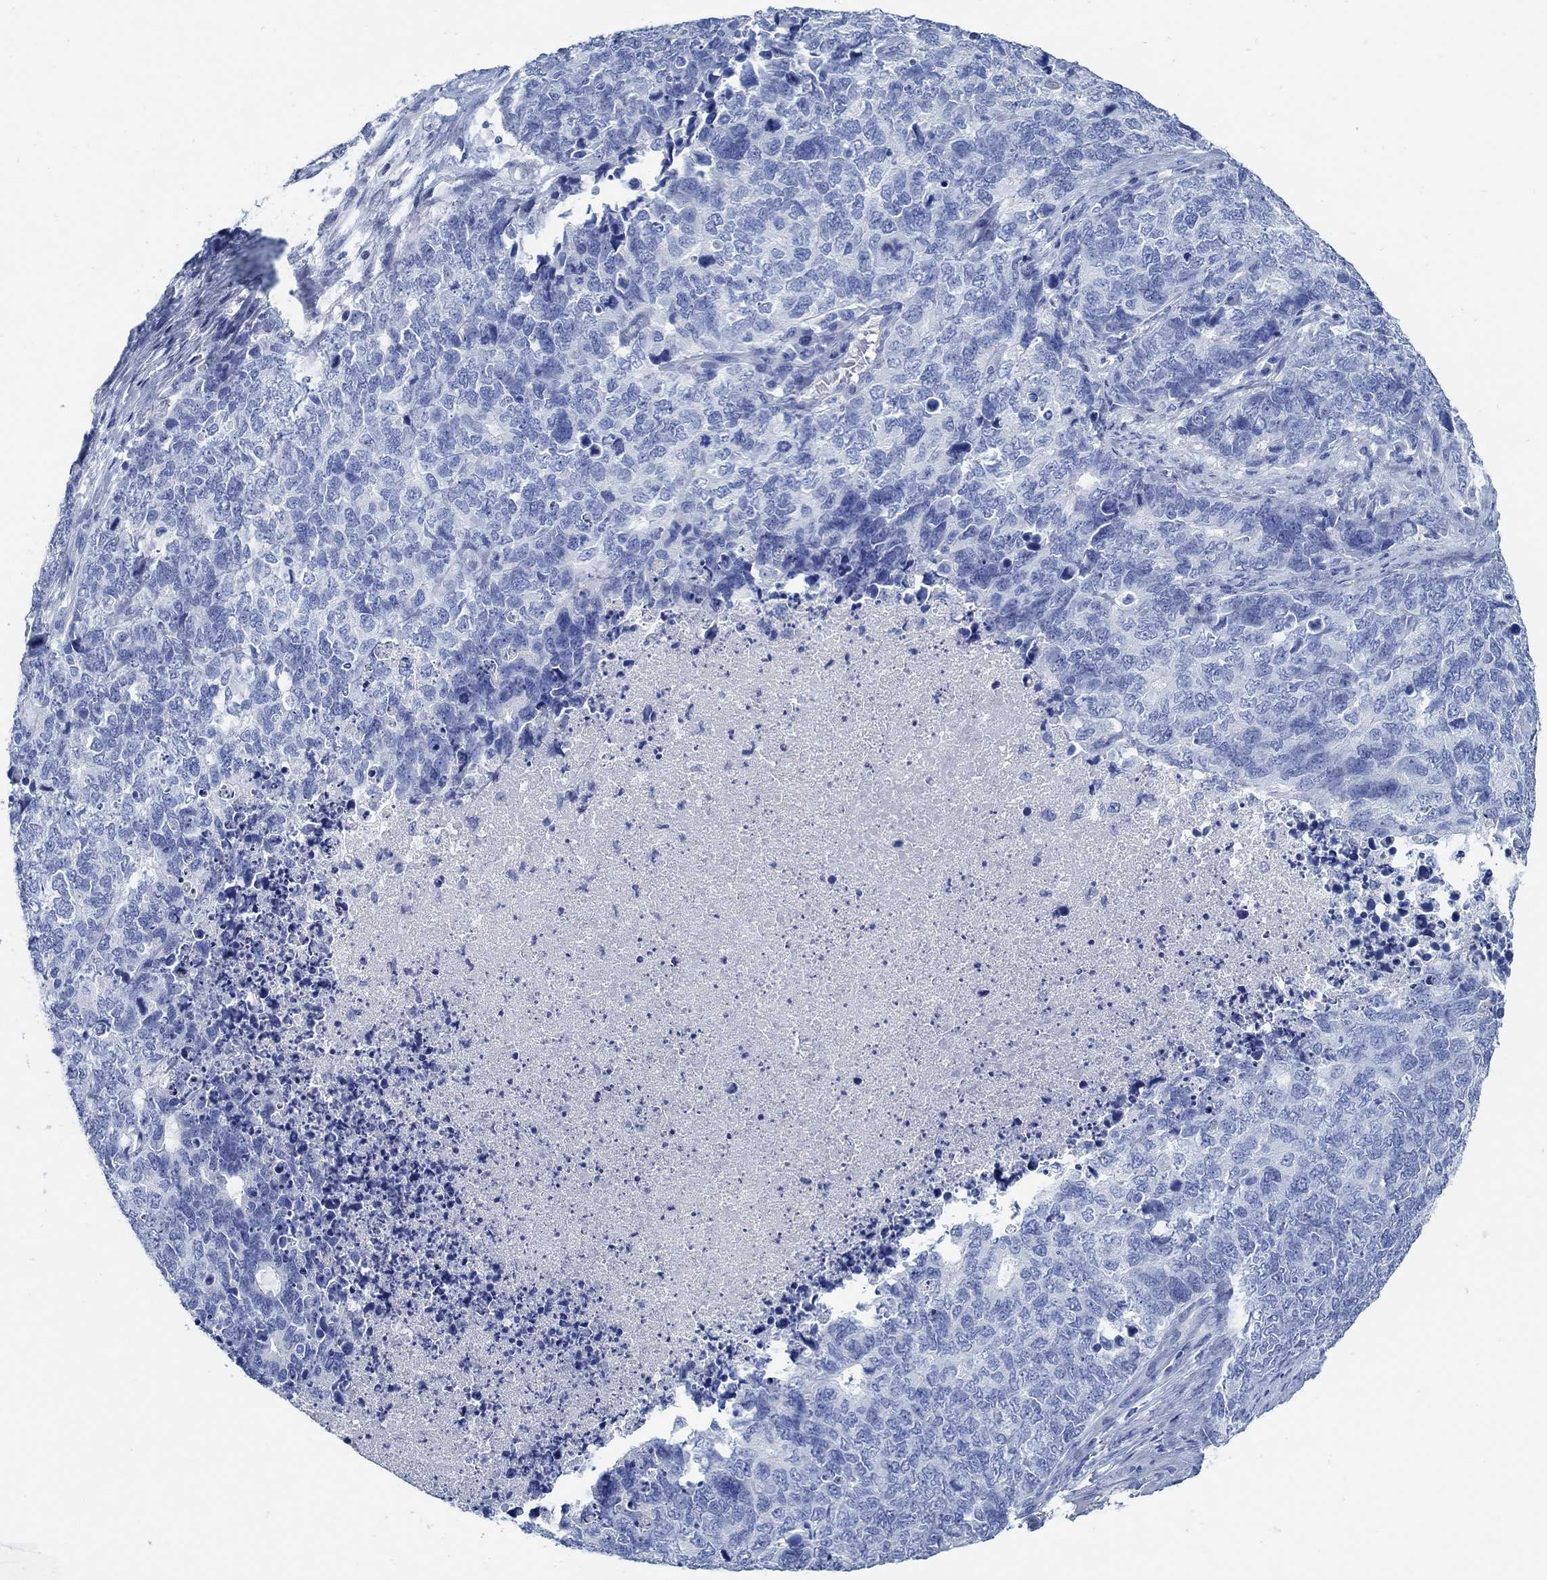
{"staining": {"intensity": "negative", "quantity": "none", "location": "none"}, "tissue": "cervical cancer", "cell_type": "Tumor cells", "image_type": "cancer", "snomed": [{"axis": "morphology", "description": "Squamous cell carcinoma, NOS"}, {"axis": "topography", "description": "Cervix"}], "caption": "DAB immunohistochemical staining of squamous cell carcinoma (cervical) shows no significant expression in tumor cells.", "gene": "SLC45A1", "patient": {"sex": "female", "age": 63}}